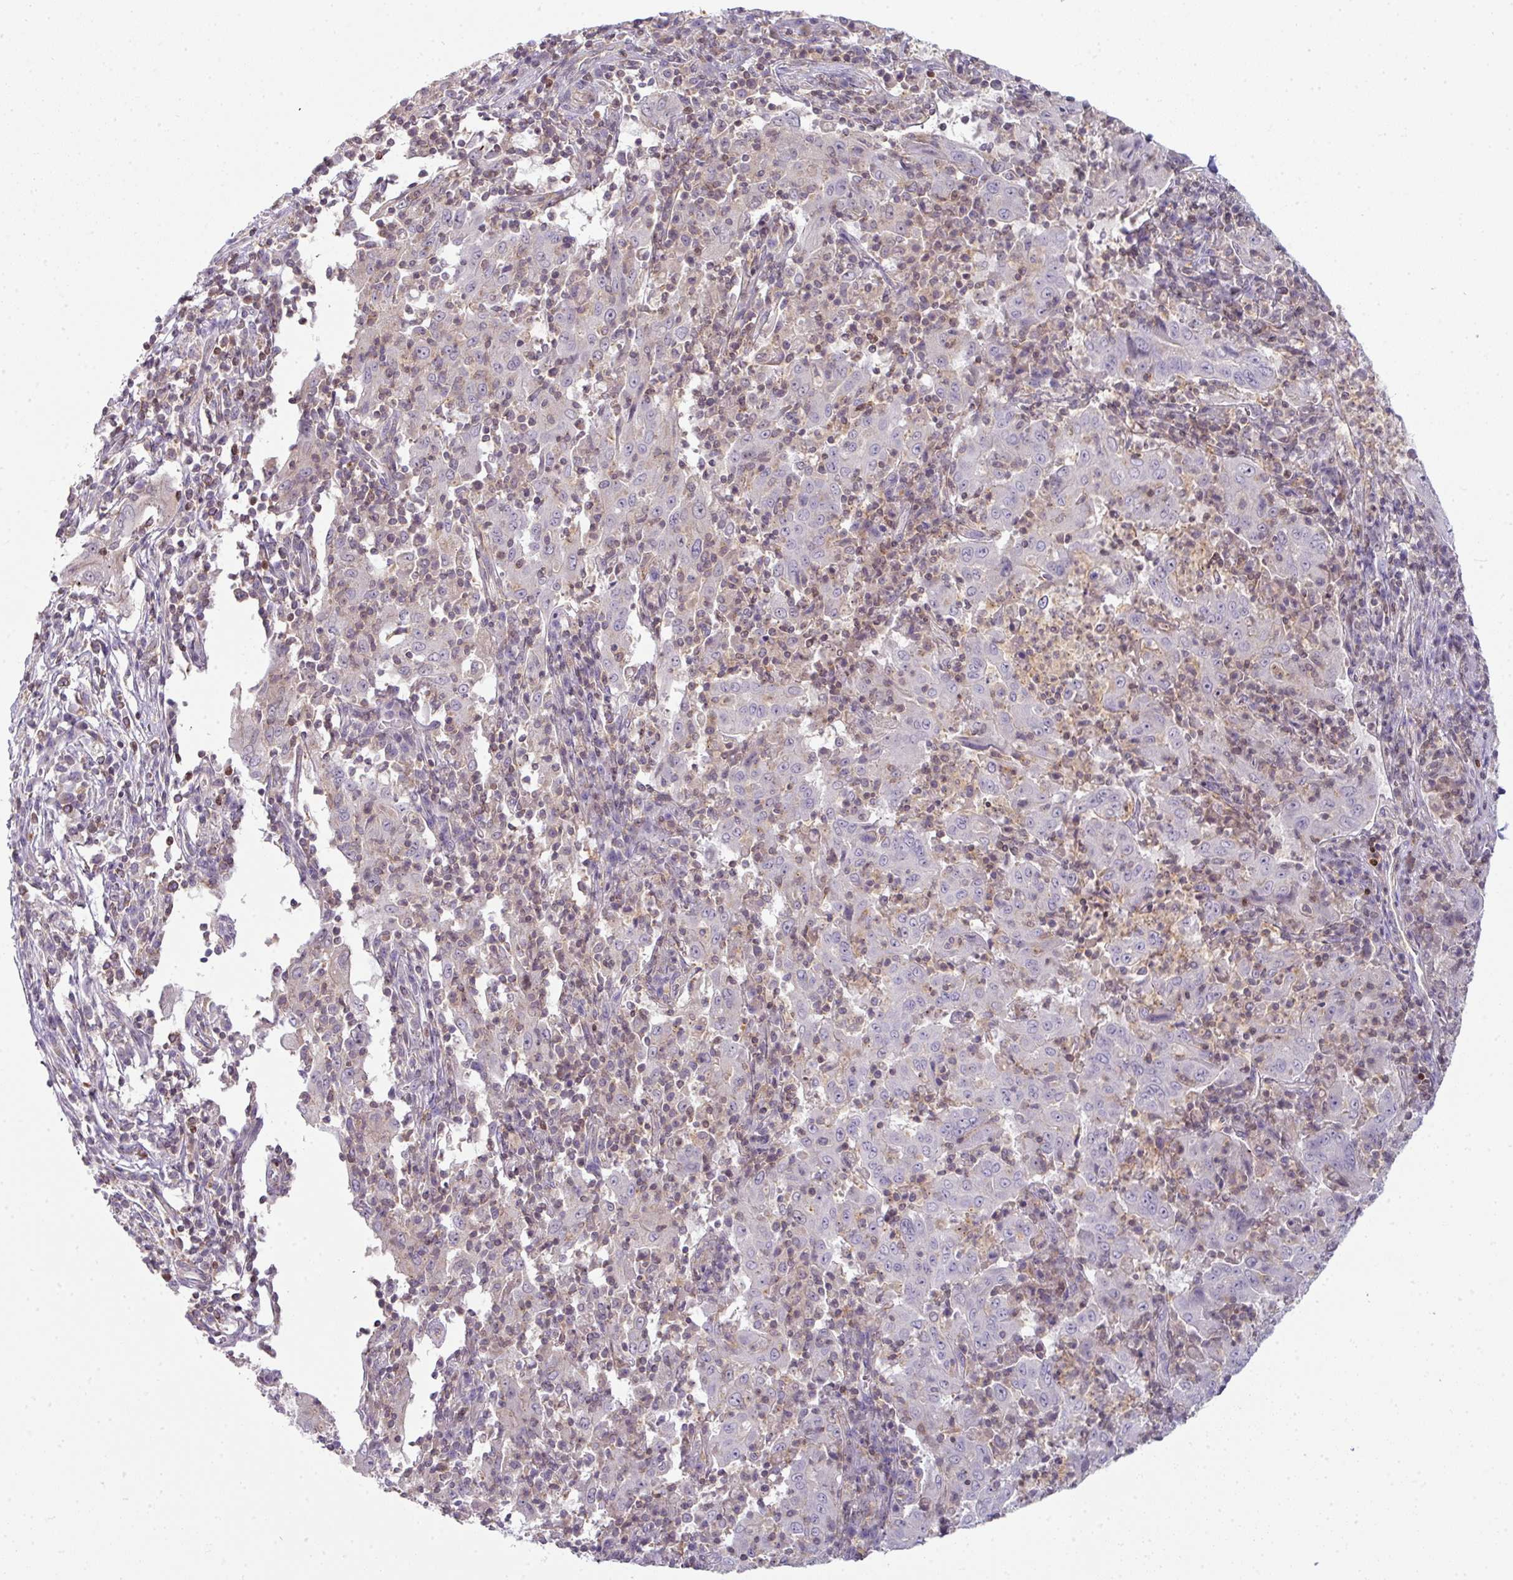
{"staining": {"intensity": "negative", "quantity": "none", "location": "none"}, "tissue": "pancreatic cancer", "cell_type": "Tumor cells", "image_type": "cancer", "snomed": [{"axis": "morphology", "description": "Adenocarcinoma, NOS"}, {"axis": "topography", "description": "Pancreas"}], "caption": "An IHC photomicrograph of pancreatic cancer (adenocarcinoma) is shown. There is no staining in tumor cells of pancreatic cancer (adenocarcinoma). (DAB immunohistochemistry visualized using brightfield microscopy, high magnification).", "gene": "STAT5A", "patient": {"sex": "male", "age": 63}}